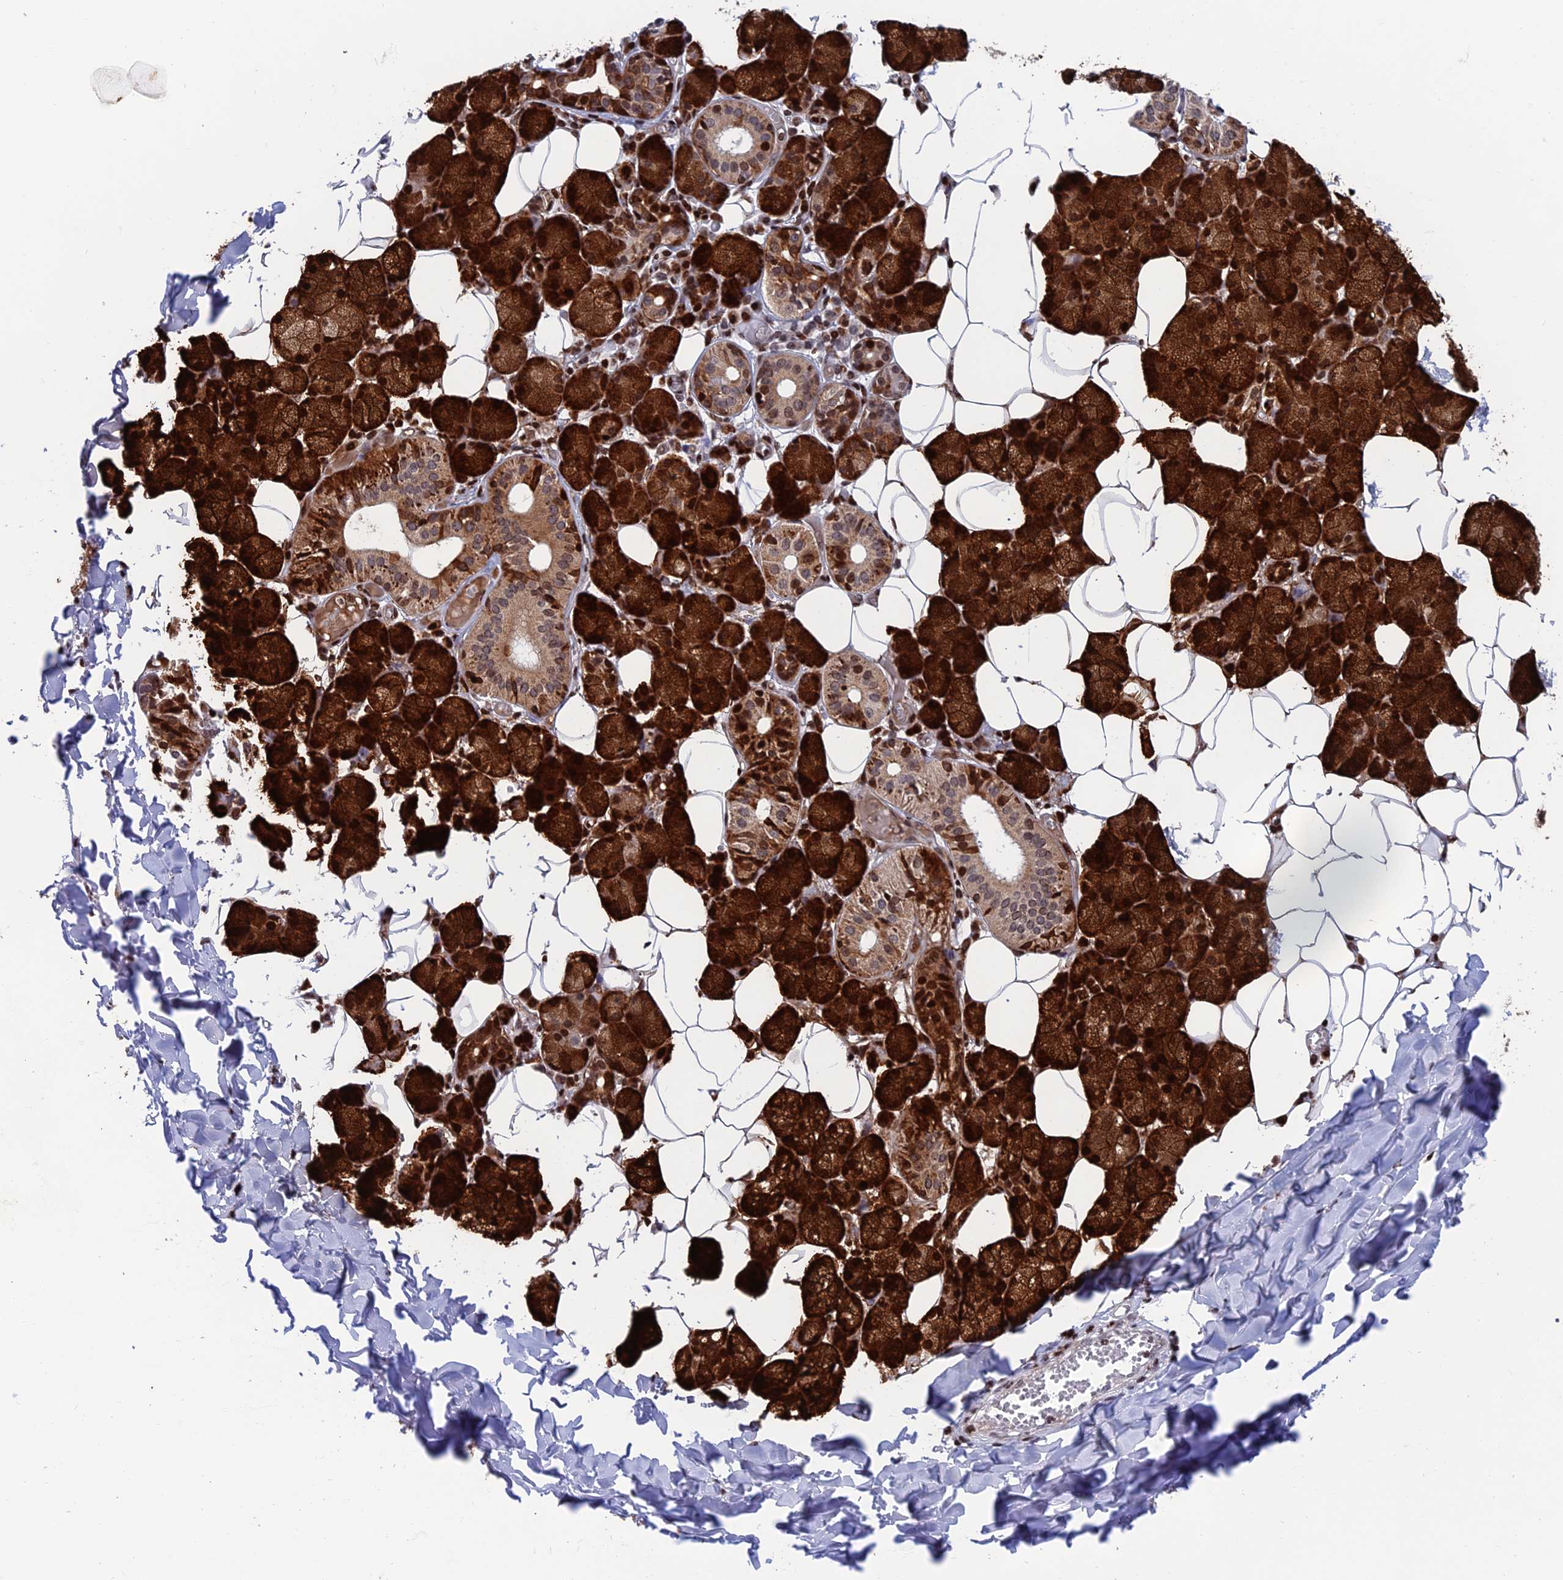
{"staining": {"intensity": "strong", "quantity": "25%-75%", "location": "cytoplasmic/membranous,nuclear"}, "tissue": "salivary gland", "cell_type": "Glandular cells", "image_type": "normal", "snomed": [{"axis": "morphology", "description": "Normal tissue, NOS"}, {"axis": "topography", "description": "Salivary gland"}], "caption": "There is high levels of strong cytoplasmic/membranous,nuclear staining in glandular cells of benign salivary gland, as demonstrated by immunohistochemical staining (brown color).", "gene": "AFF3", "patient": {"sex": "female", "age": 33}}